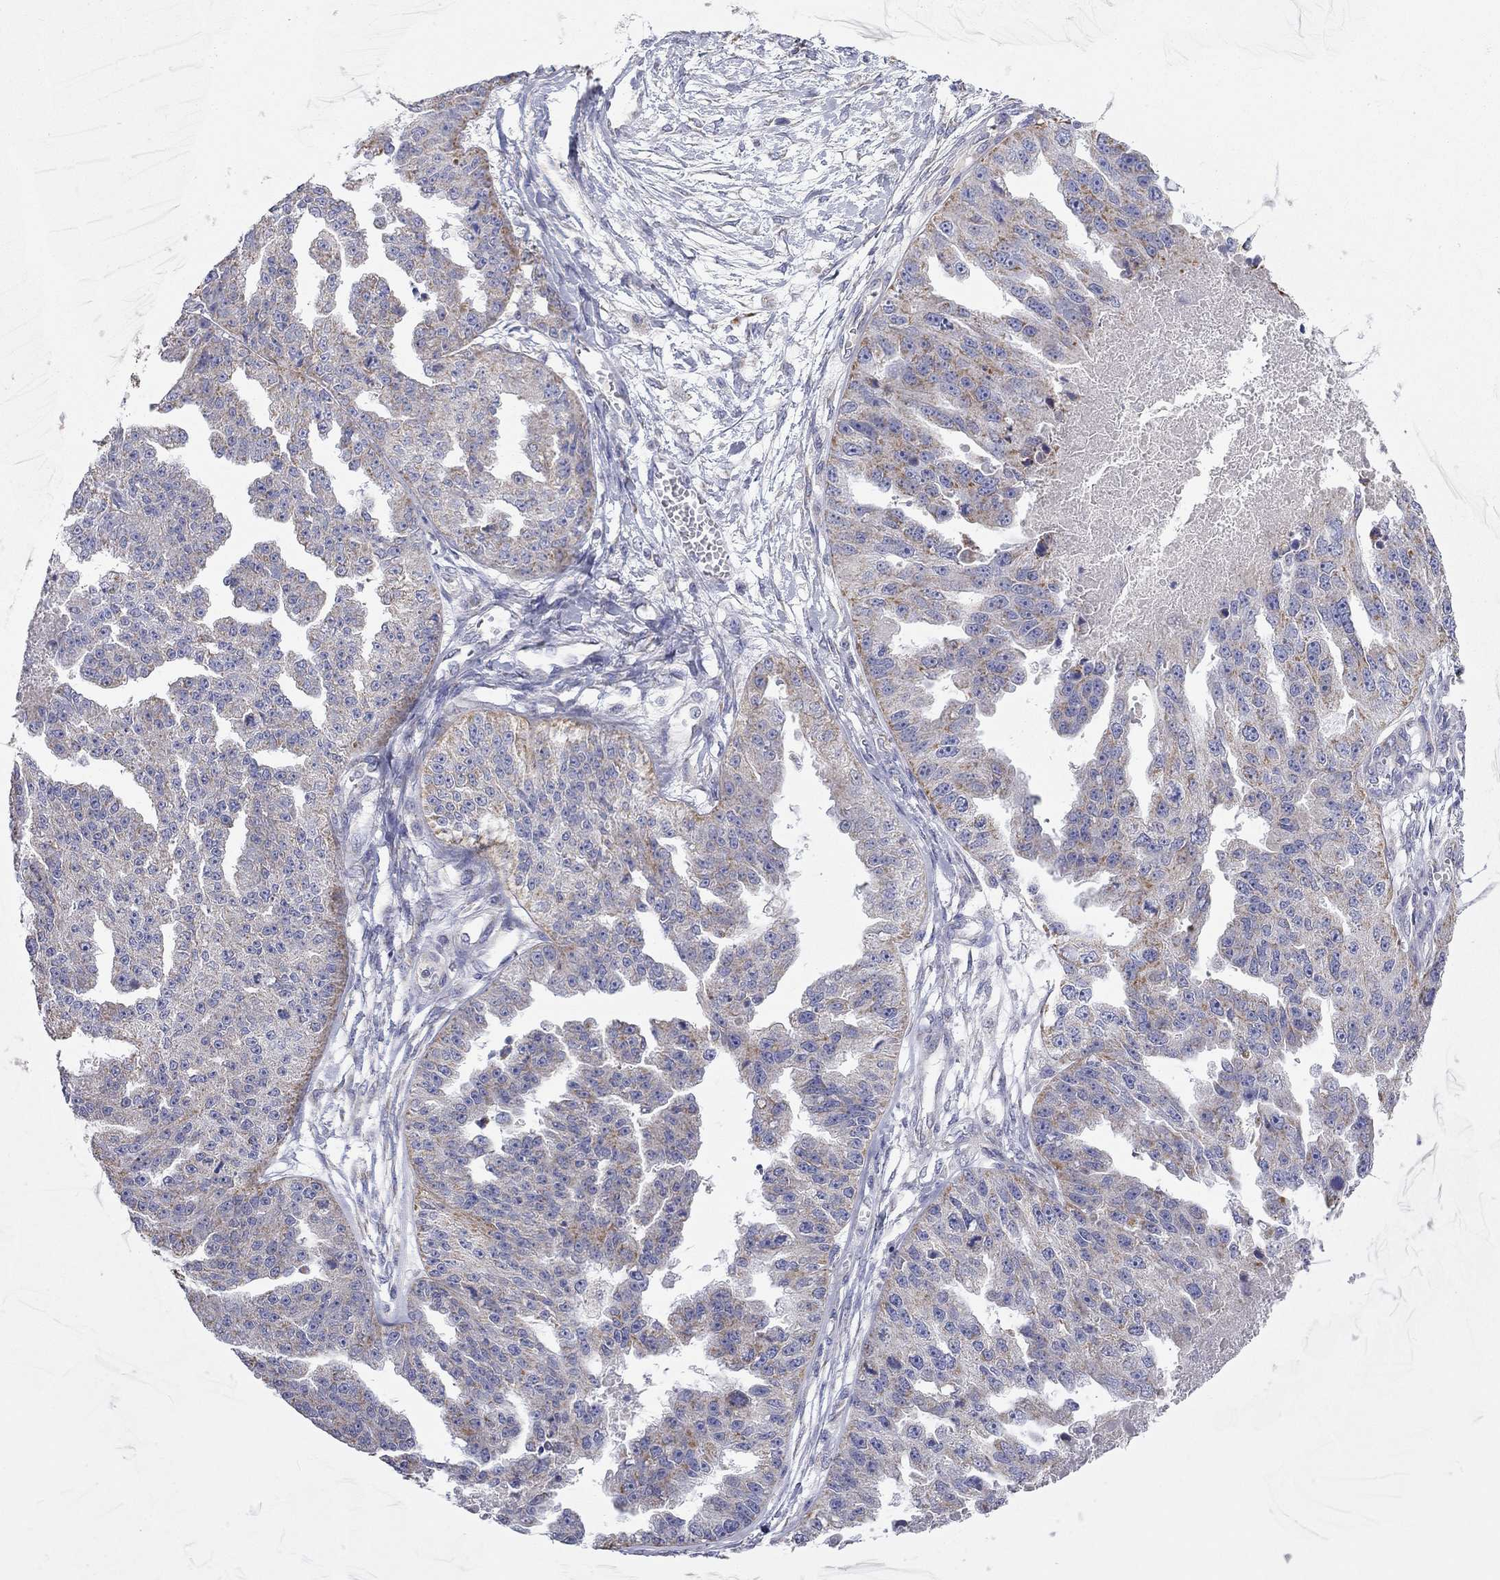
{"staining": {"intensity": "moderate", "quantity": "<25%", "location": "cytoplasmic/membranous"}, "tissue": "ovarian cancer", "cell_type": "Tumor cells", "image_type": "cancer", "snomed": [{"axis": "morphology", "description": "Cystadenocarcinoma, serous, NOS"}, {"axis": "topography", "description": "Ovary"}], "caption": "An IHC image of tumor tissue is shown. Protein staining in brown shows moderate cytoplasmic/membranous positivity in serous cystadenocarcinoma (ovarian) within tumor cells. The staining was performed using DAB (3,3'-diaminobenzidine) to visualize the protein expression in brown, while the nuclei were stained in blue with hematoxylin (Magnification: 20x).", "gene": "RCAN1", "patient": {"sex": "female", "age": 58}}